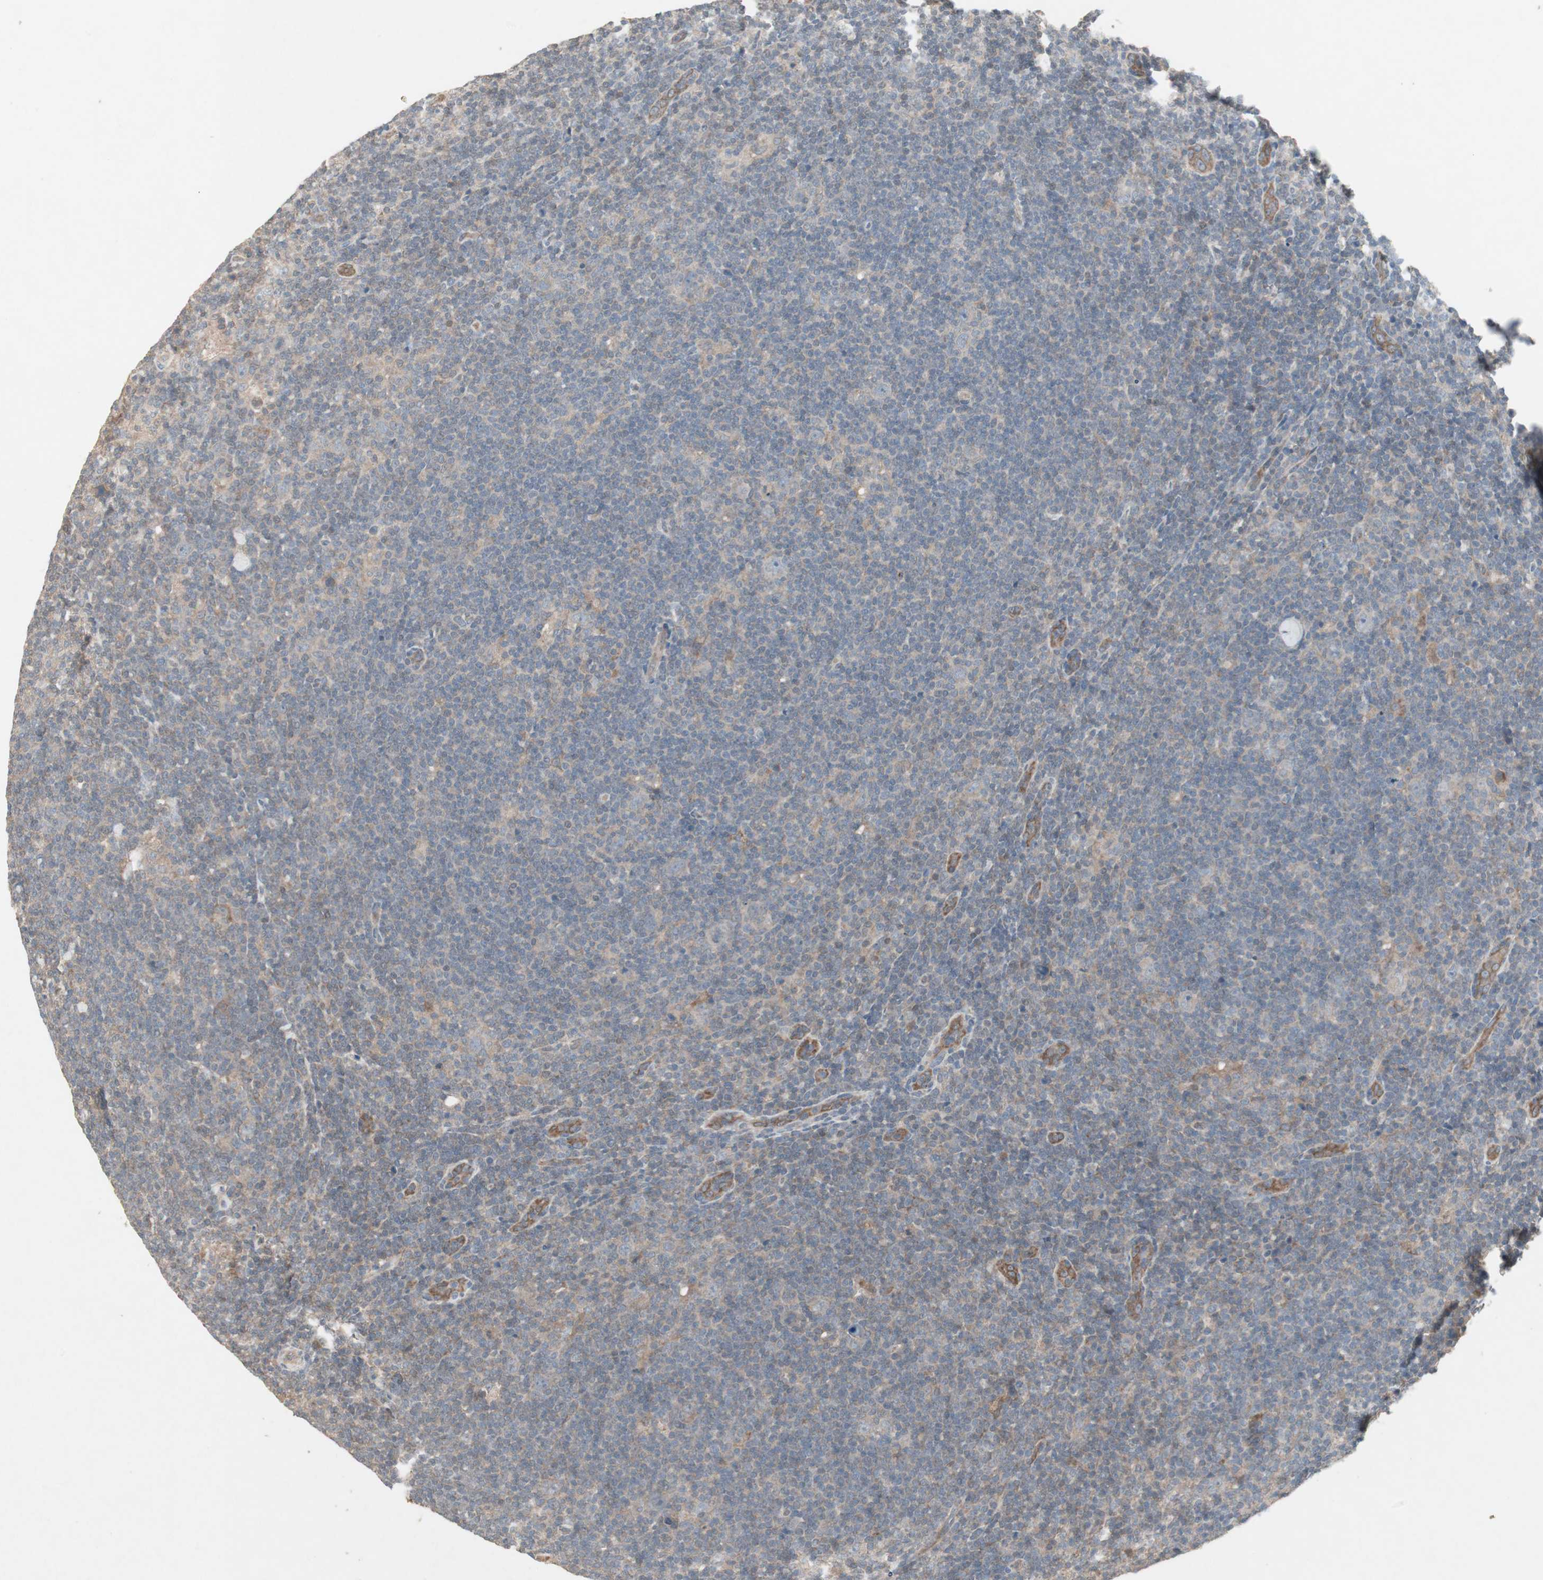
{"staining": {"intensity": "negative", "quantity": "none", "location": "none"}, "tissue": "lymphoma", "cell_type": "Tumor cells", "image_type": "cancer", "snomed": [{"axis": "morphology", "description": "Hodgkin's disease, NOS"}, {"axis": "topography", "description": "Lymph node"}], "caption": "The histopathology image displays no significant positivity in tumor cells of lymphoma.", "gene": "JMJD7-PLA2G4B", "patient": {"sex": "female", "age": 57}}